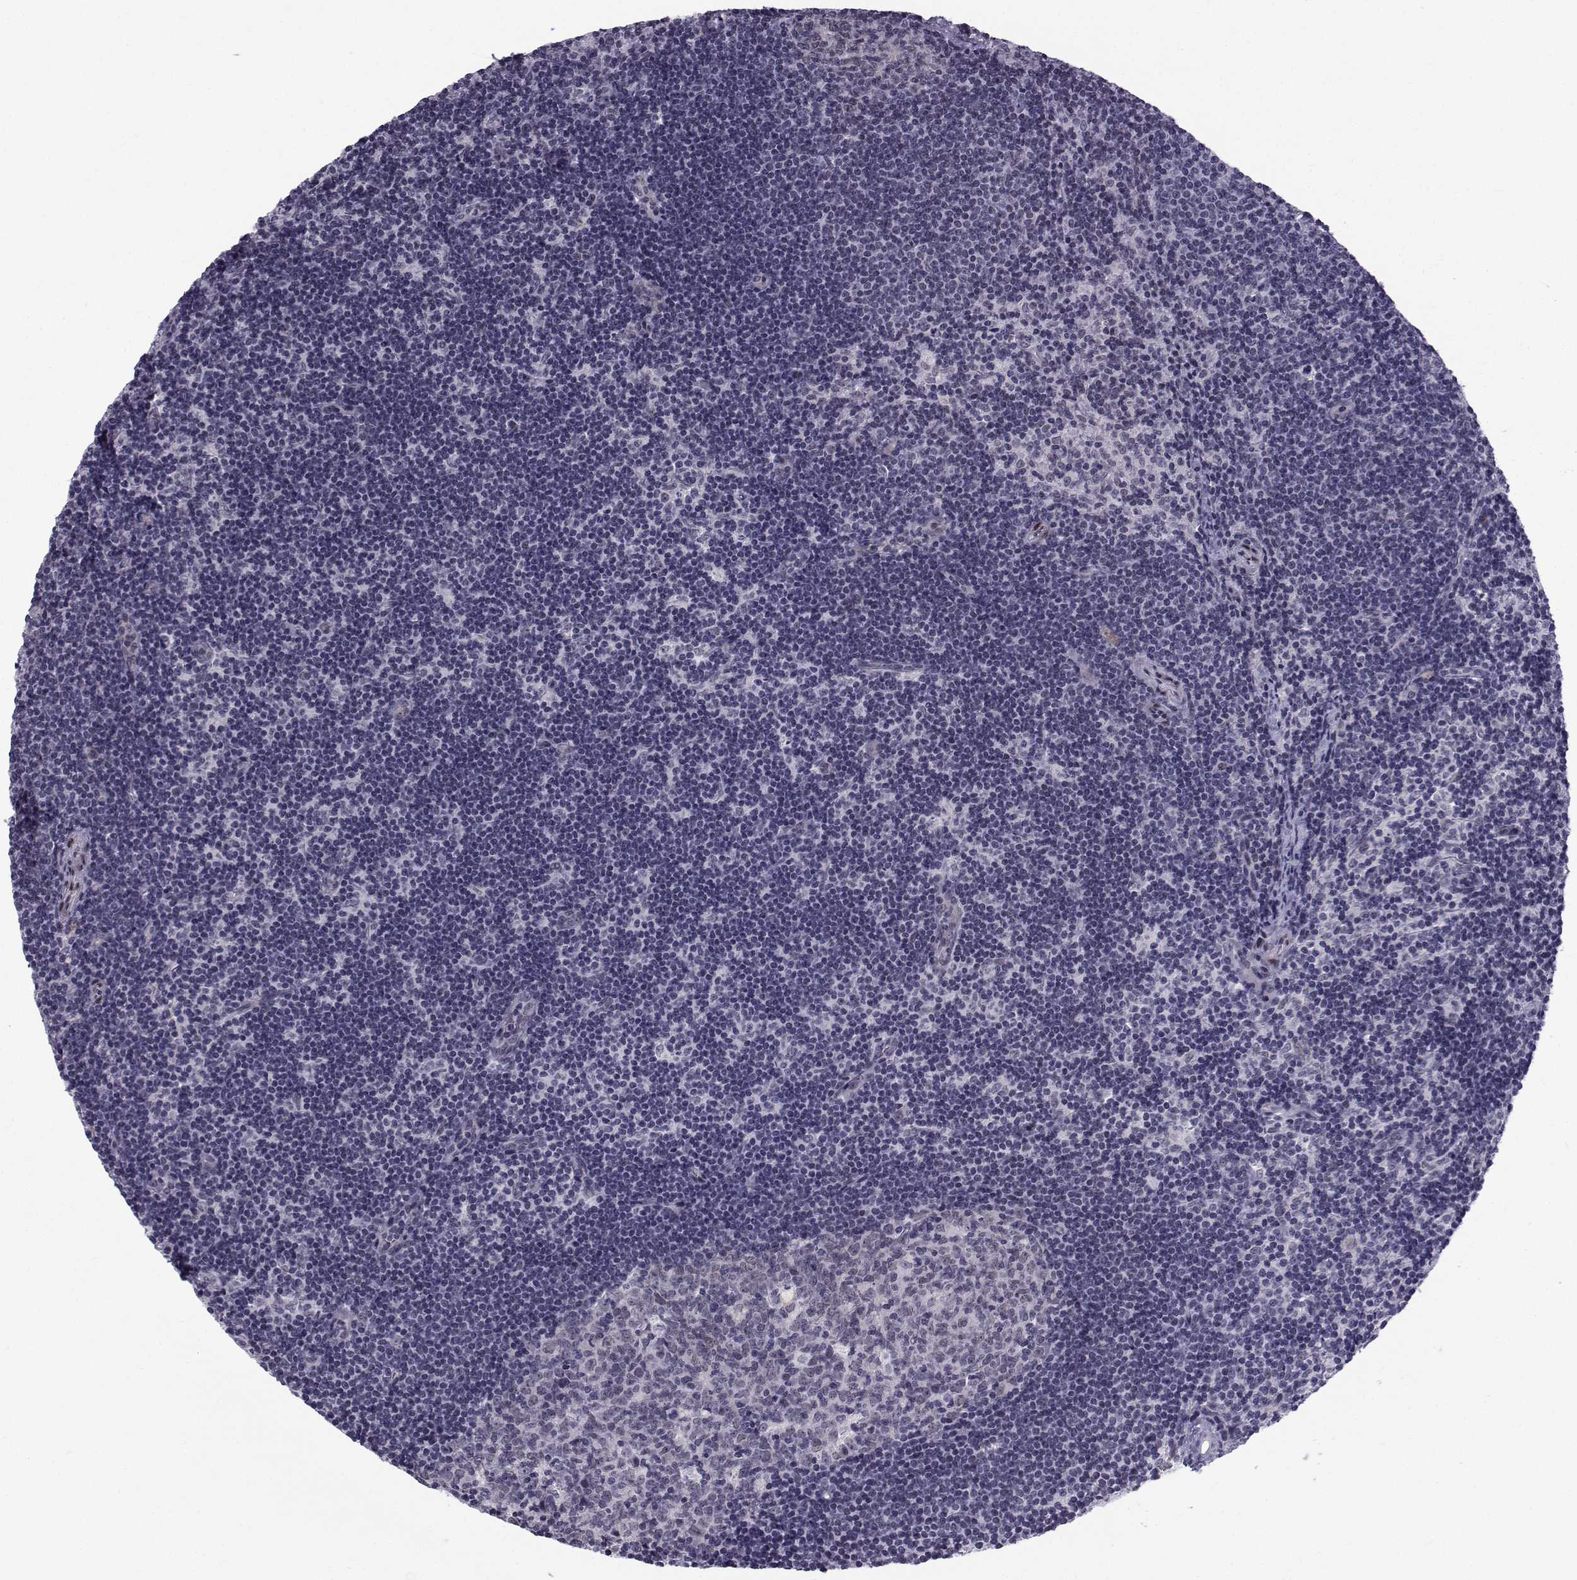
{"staining": {"intensity": "negative", "quantity": "none", "location": "none"}, "tissue": "lymph node", "cell_type": "Germinal center cells", "image_type": "normal", "snomed": [{"axis": "morphology", "description": "Normal tissue, NOS"}, {"axis": "topography", "description": "Lymph node"}], "caption": "Germinal center cells are negative for brown protein staining in normal lymph node. (DAB (3,3'-diaminobenzidine) IHC with hematoxylin counter stain).", "gene": "RBM24", "patient": {"sex": "female", "age": 34}}